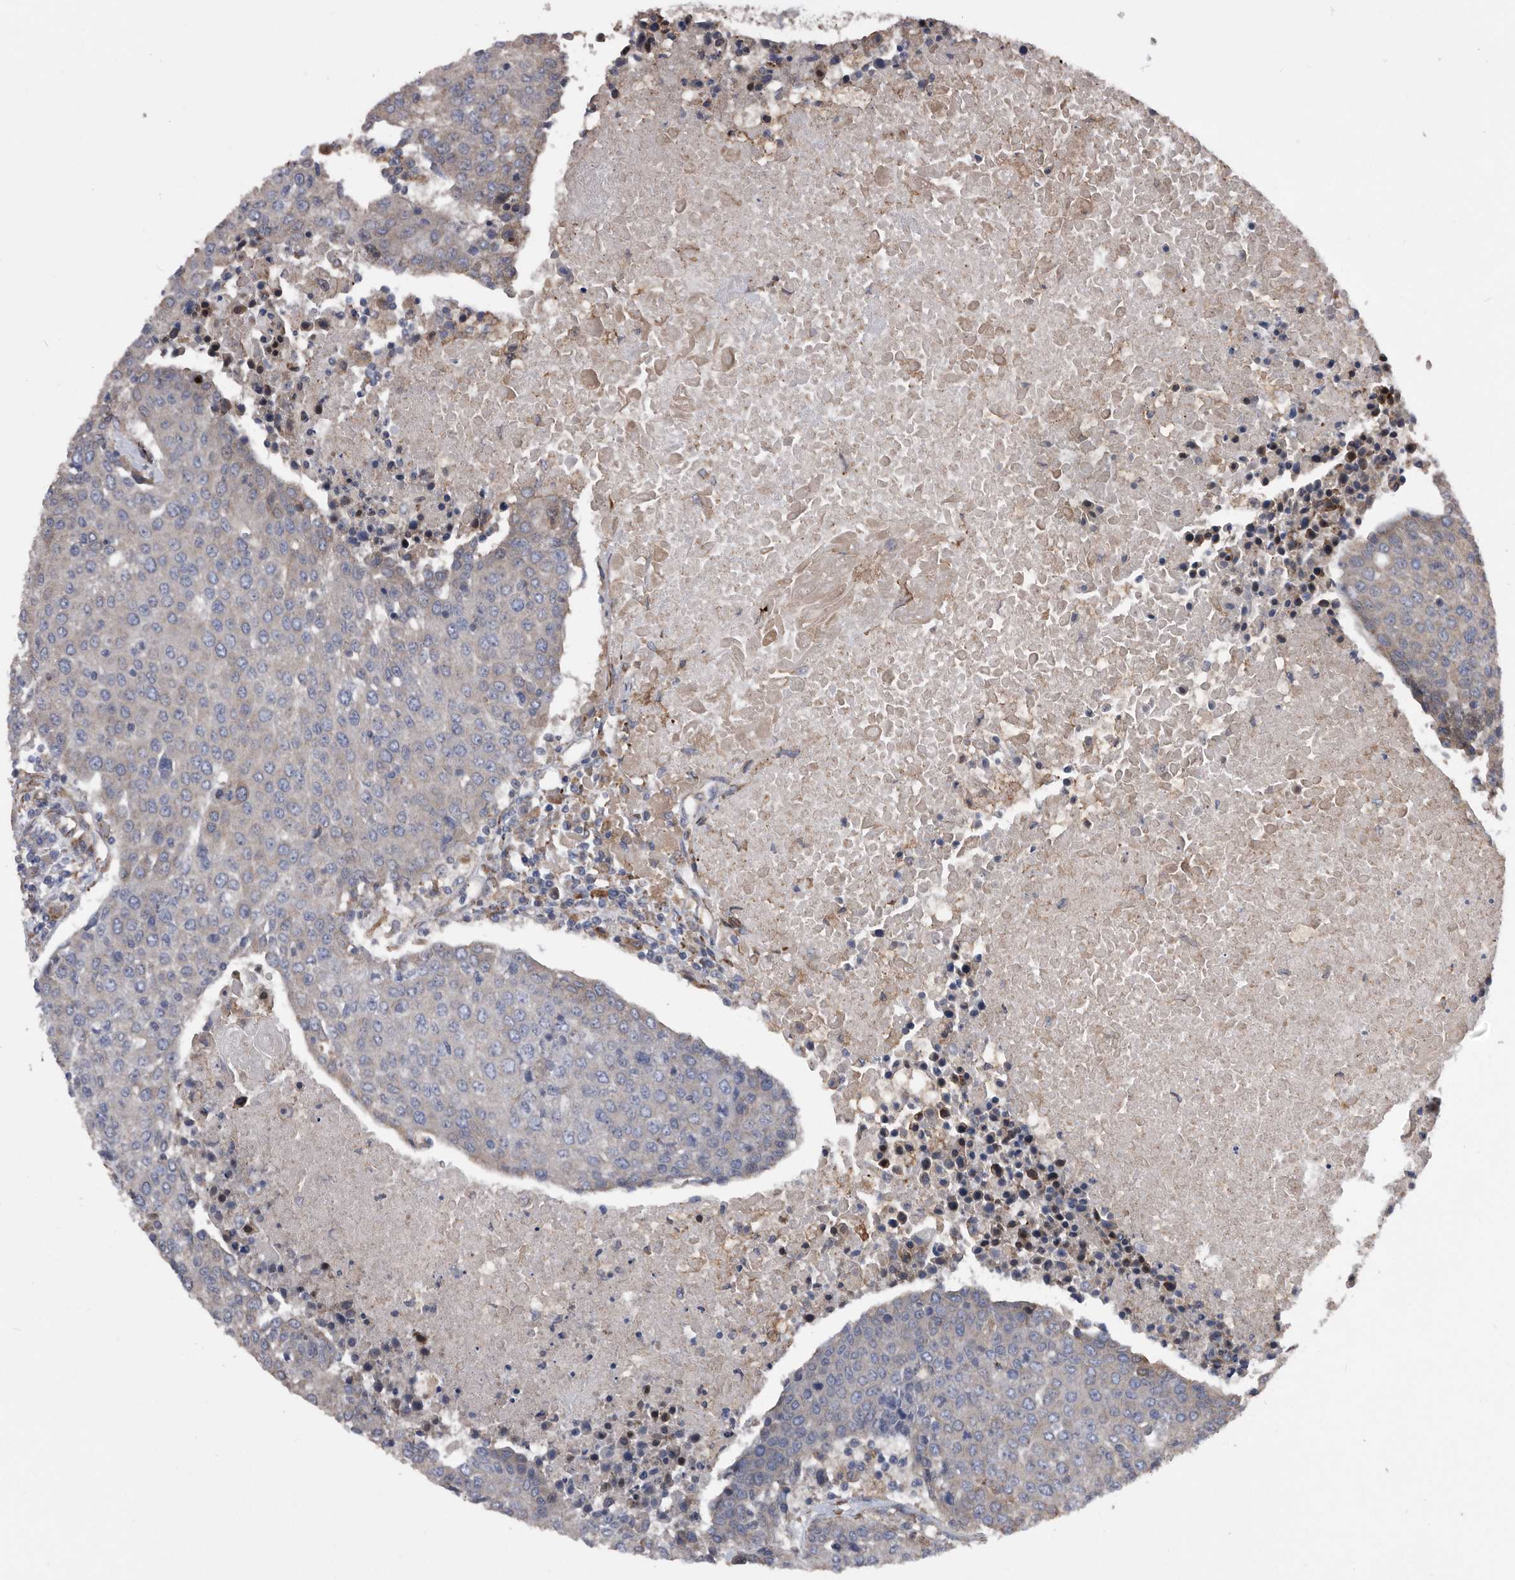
{"staining": {"intensity": "negative", "quantity": "none", "location": "none"}, "tissue": "urothelial cancer", "cell_type": "Tumor cells", "image_type": "cancer", "snomed": [{"axis": "morphology", "description": "Urothelial carcinoma, High grade"}, {"axis": "topography", "description": "Urinary bladder"}], "caption": "Immunohistochemical staining of human urothelial cancer demonstrates no significant staining in tumor cells.", "gene": "SERINC2", "patient": {"sex": "female", "age": 85}}